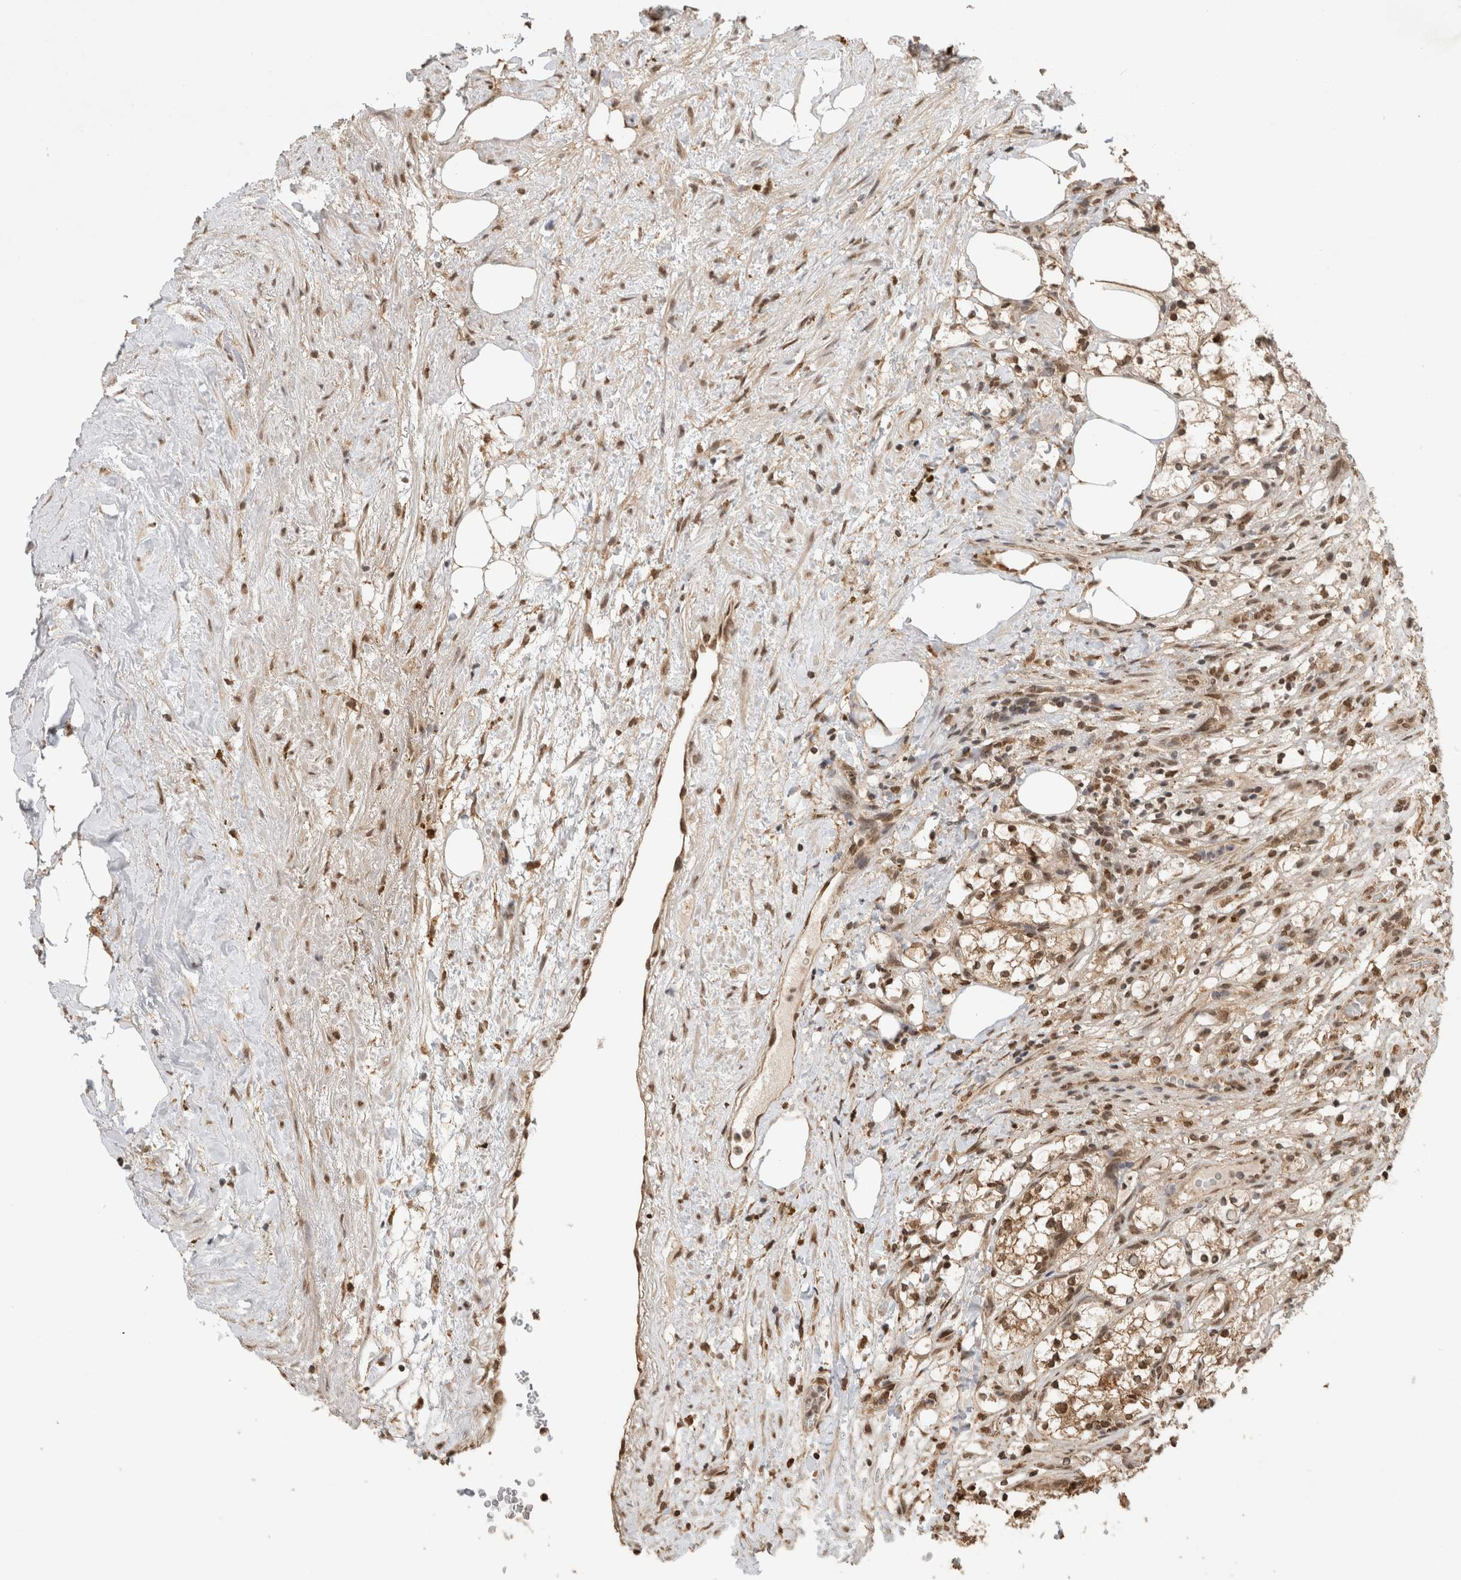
{"staining": {"intensity": "moderate", "quantity": ">75%", "location": "cytoplasmic/membranous,nuclear"}, "tissue": "renal cancer", "cell_type": "Tumor cells", "image_type": "cancer", "snomed": [{"axis": "morphology", "description": "Adenocarcinoma, NOS"}, {"axis": "topography", "description": "Kidney"}], "caption": "A histopathology image of renal cancer (adenocarcinoma) stained for a protein reveals moderate cytoplasmic/membranous and nuclear brown staining in tumor cells.", "gene": "C1orf21", "patient": {"sex": "female", "age": 69}}